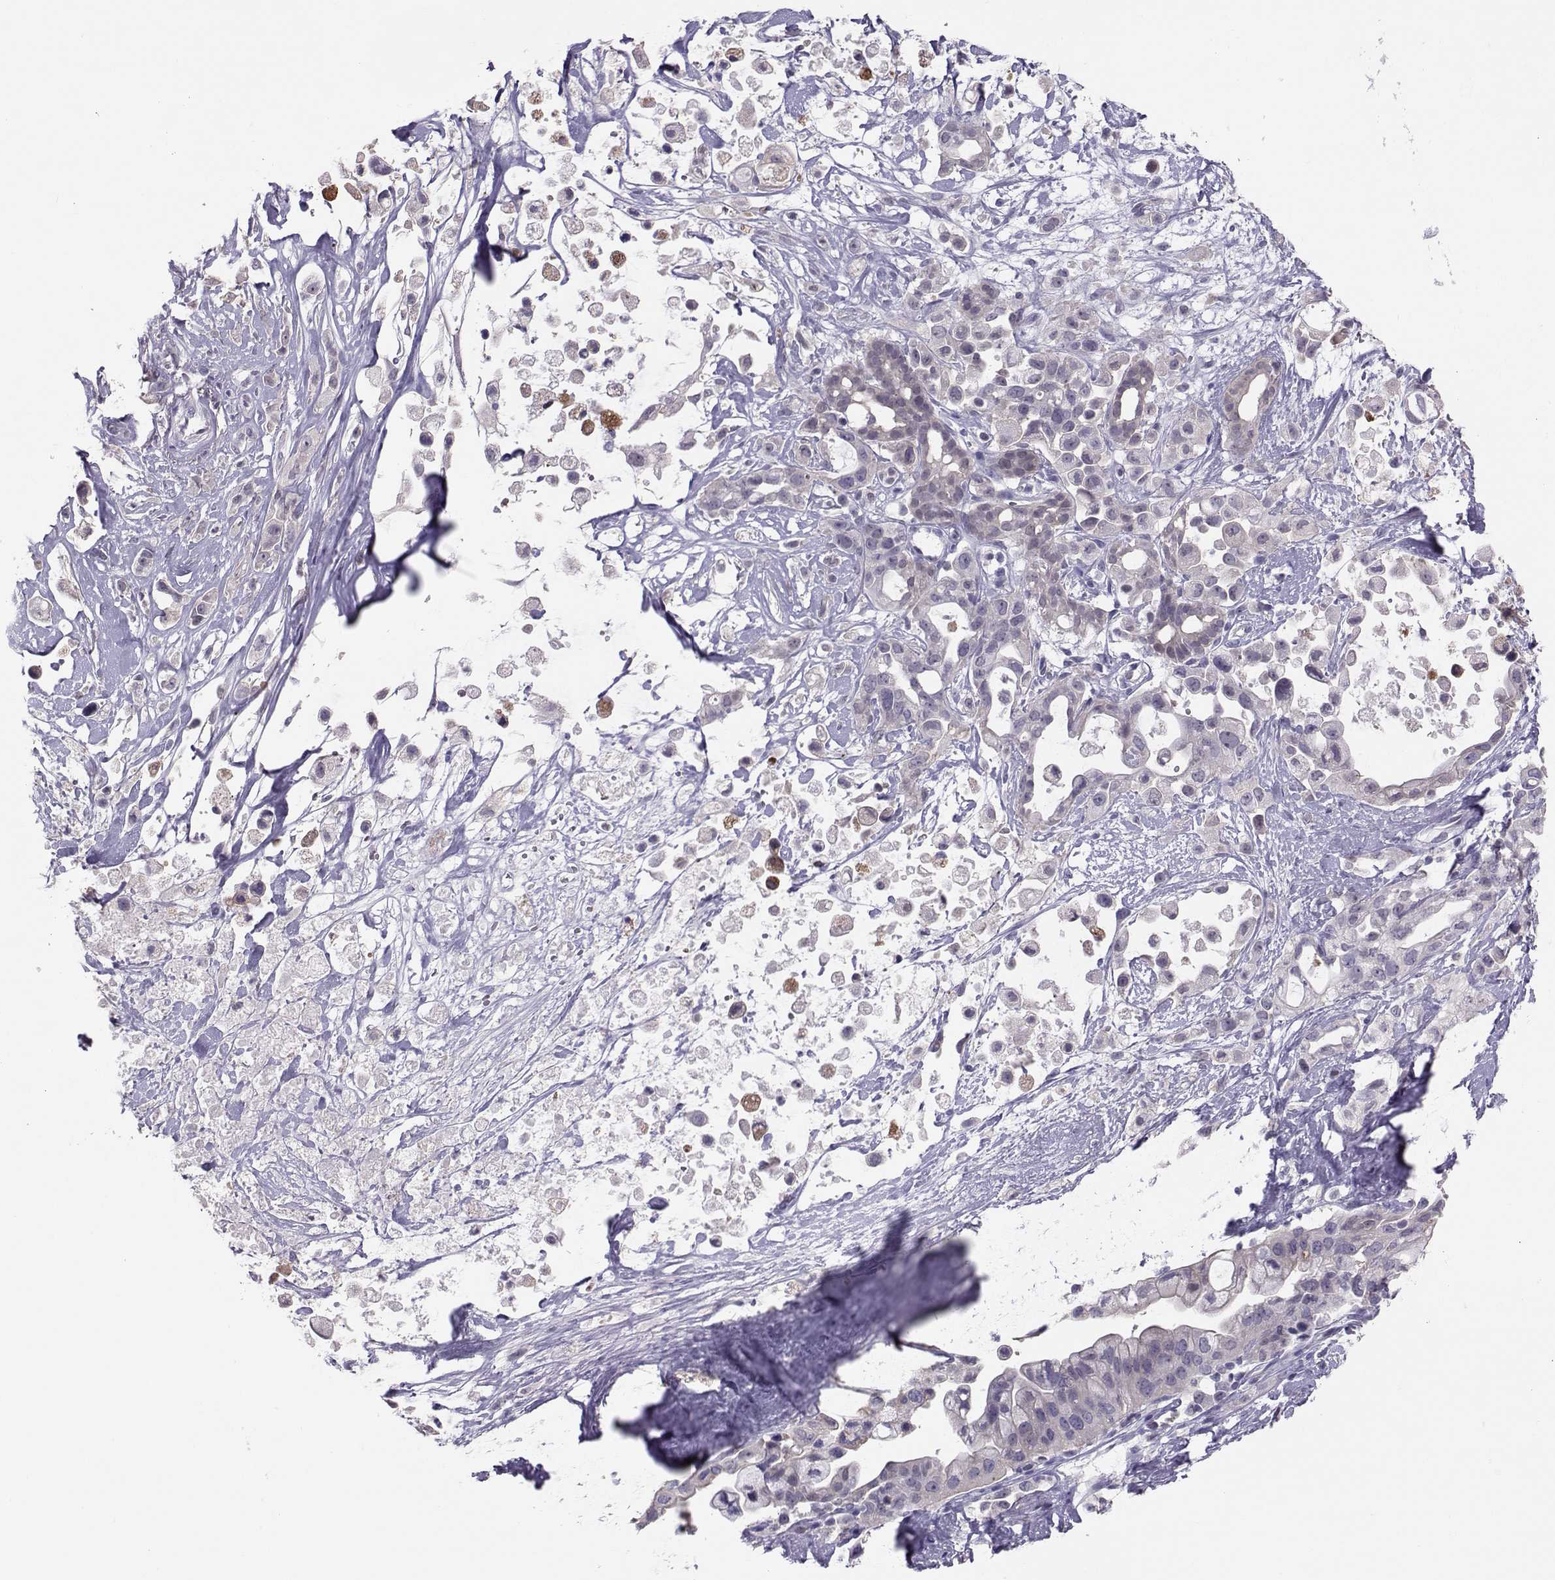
{"staining": {"intensity": "negative", "quantity": "none", "location": "none"}, "tissue": "pancreatic cancer", "cell_type": "Tumor cells", "image_type": "cancer", "snomed": [{"axis": "morphology", "description": "Adenocarcinoma, NOS"}, {"axis": "topography", "description": "Pancreas"}], "caption": "High magnification brightfield microscopy of adenocarcinoma (pancreatic) stained with DAB (3,3'-diaminobenzidine) (brown) and counterstained with hematoxylin (blue): tumor cells show no significant staining.", "gene": "DNAAF1", "patient": {"sex": "male", "age": 44}}